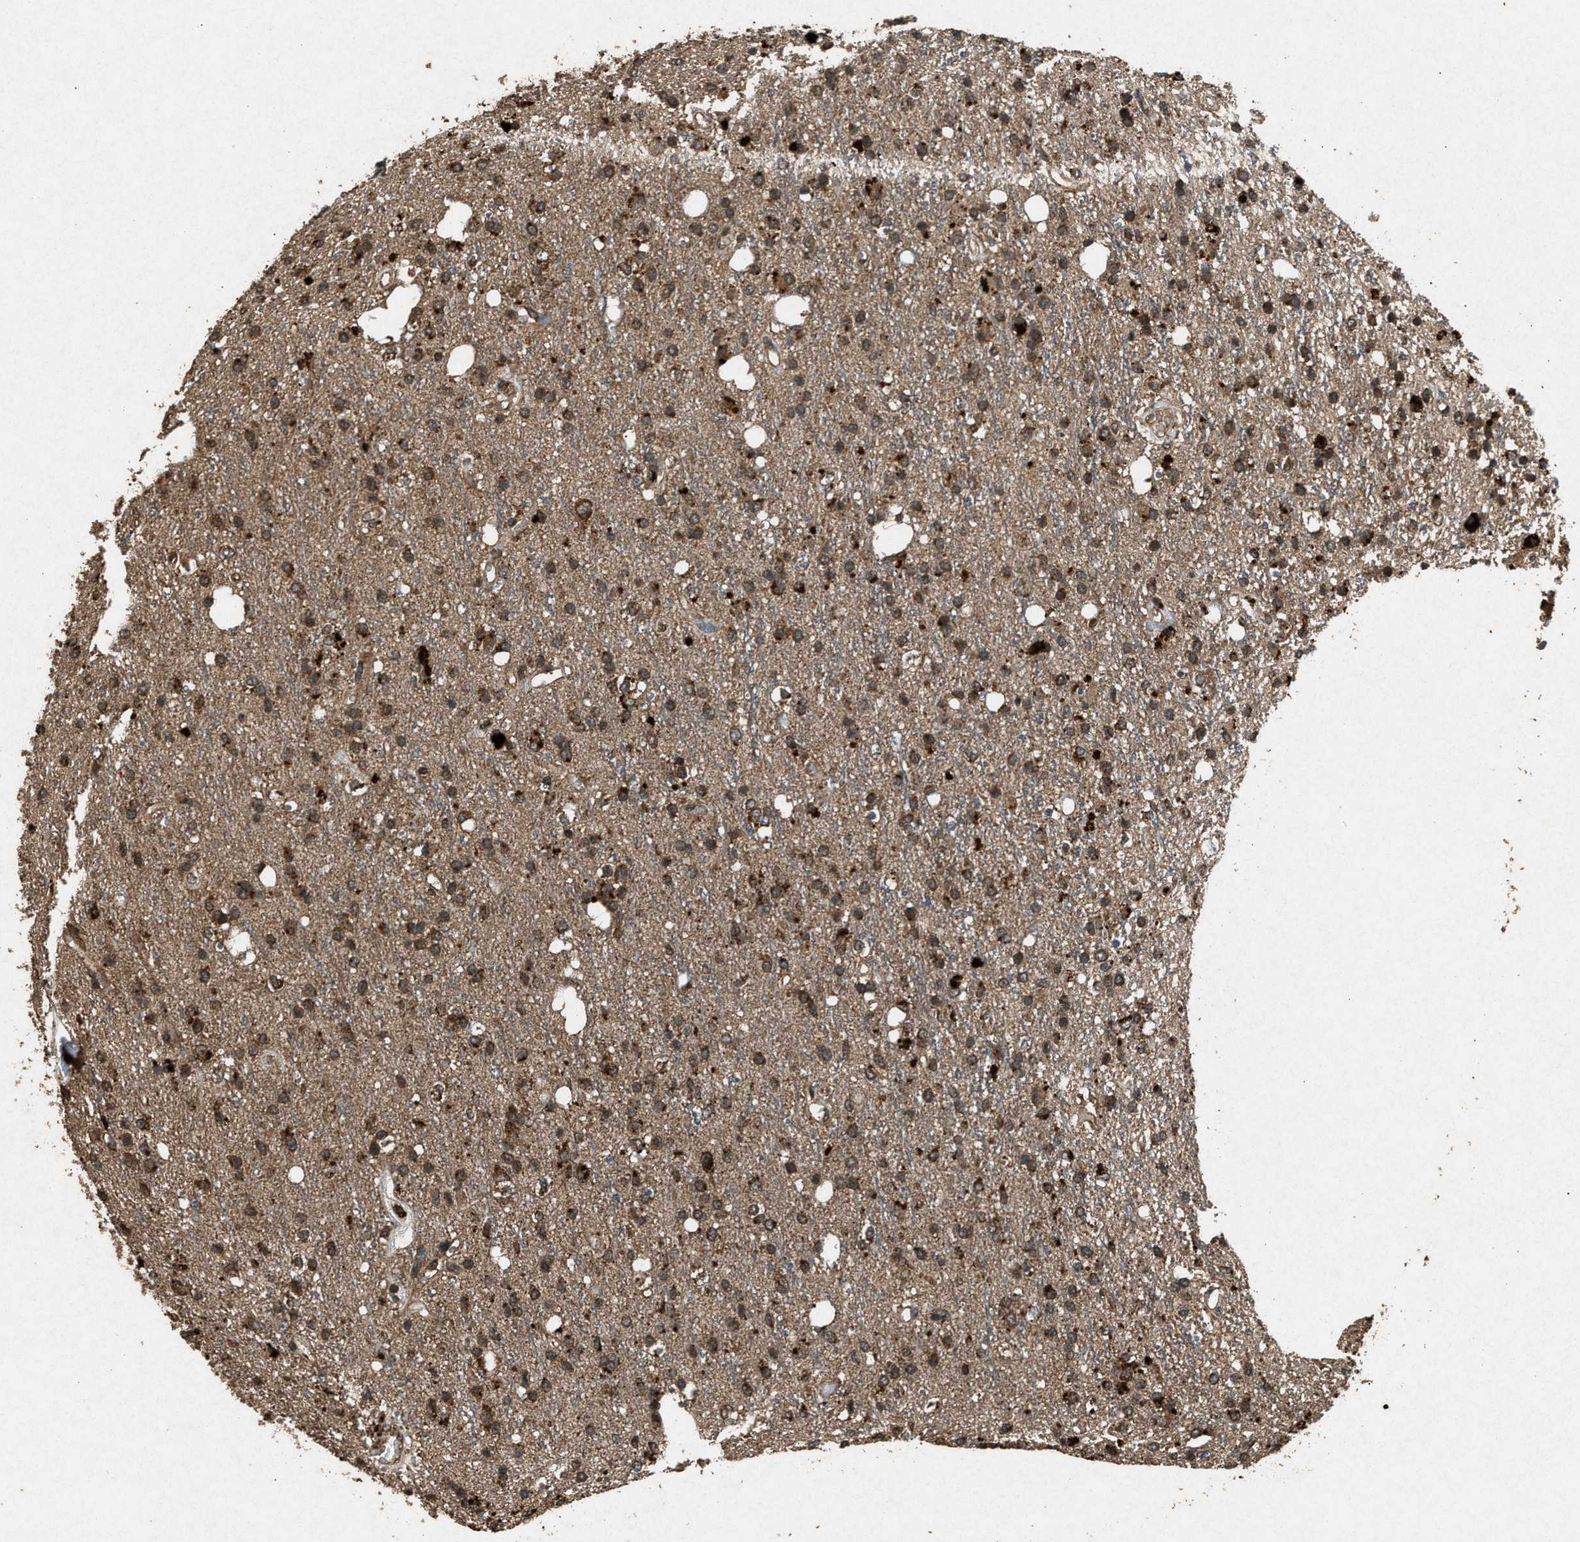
{"staining": {"intensity": "moderate", "quantity": ">75%", "location": "cytoplasmic/membranous"}, "tissue": "glioma", "cell_type": "Tumor cells", "image_type": "cancer", "snomed": [{"axis": "morphology", "description": "Glioma, malignant, High grade"}, {"axis": "topography", "description": "Brain"}], "caption": "Glioma stained for a protein (brown) shows moderate cytoplasmic/membranous positive staining in about >75% of tumor cells.", "gene": "OAS1", "patient": {"sex": "male", "age": 47}}